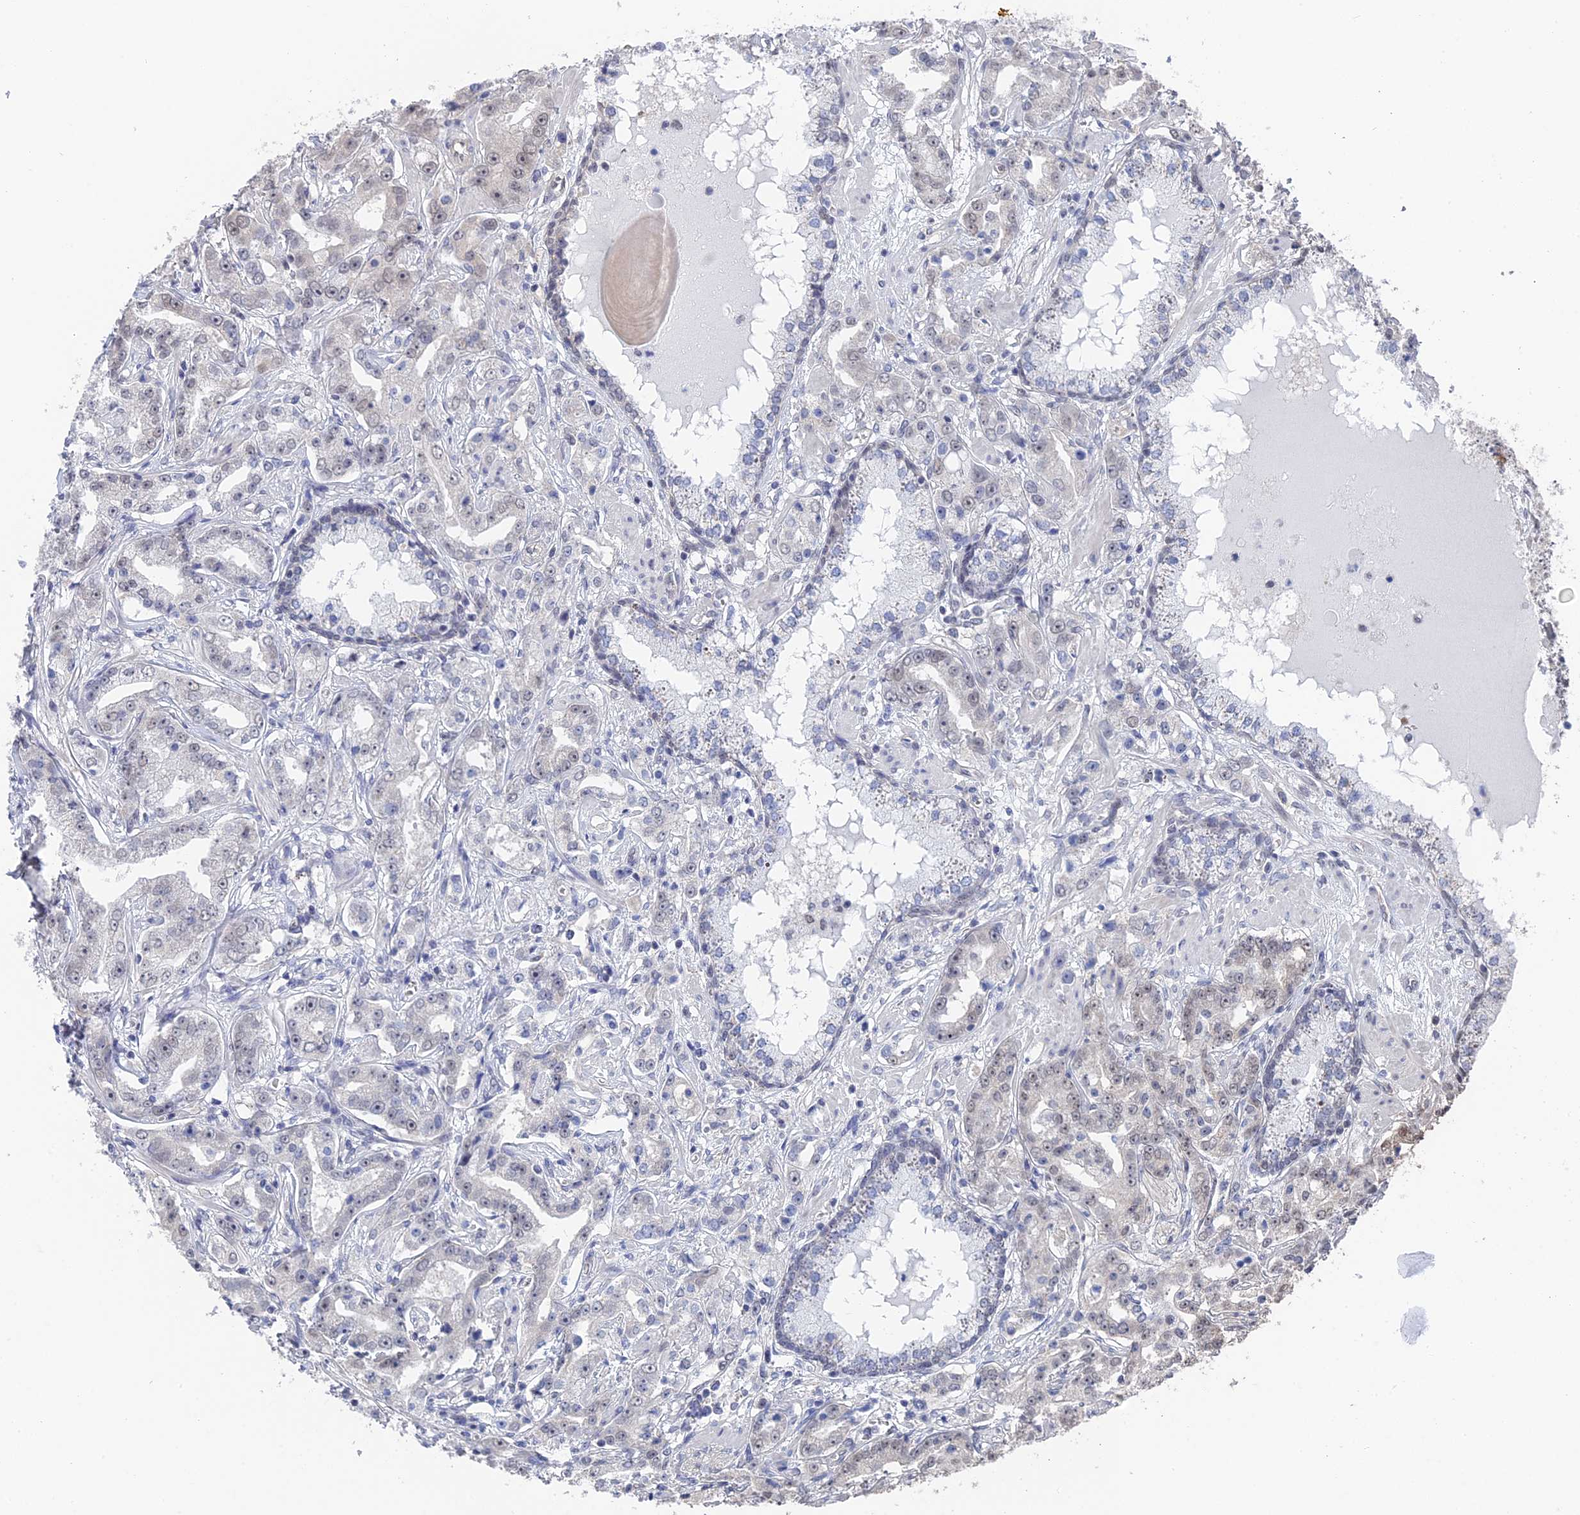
{"staining": {"intensity": "weak", "quantity": "25%-75%", "location": "nuclear"}, "tissue": "prostate cancer", "cell_type": "Tumor cells", "image_type": "cancer", "snomed": [{"axis": "morphology", "description": "Adenocarcinoma, High grade"}, {"axis": "topography", "description": "Prostate"}], "caption": "Protein staining of prostate cancer tissue displays weak nuclear positivity in about 25%-75% of tumor cells. The staining was performed using DAB (3,3'-diaminobenzidine), with brown indicating positive protein expression. Nuclei are stained blue with hematoxylin.", "gene": "TSSC4", "patient": {"sex": "male", "age": 63}}